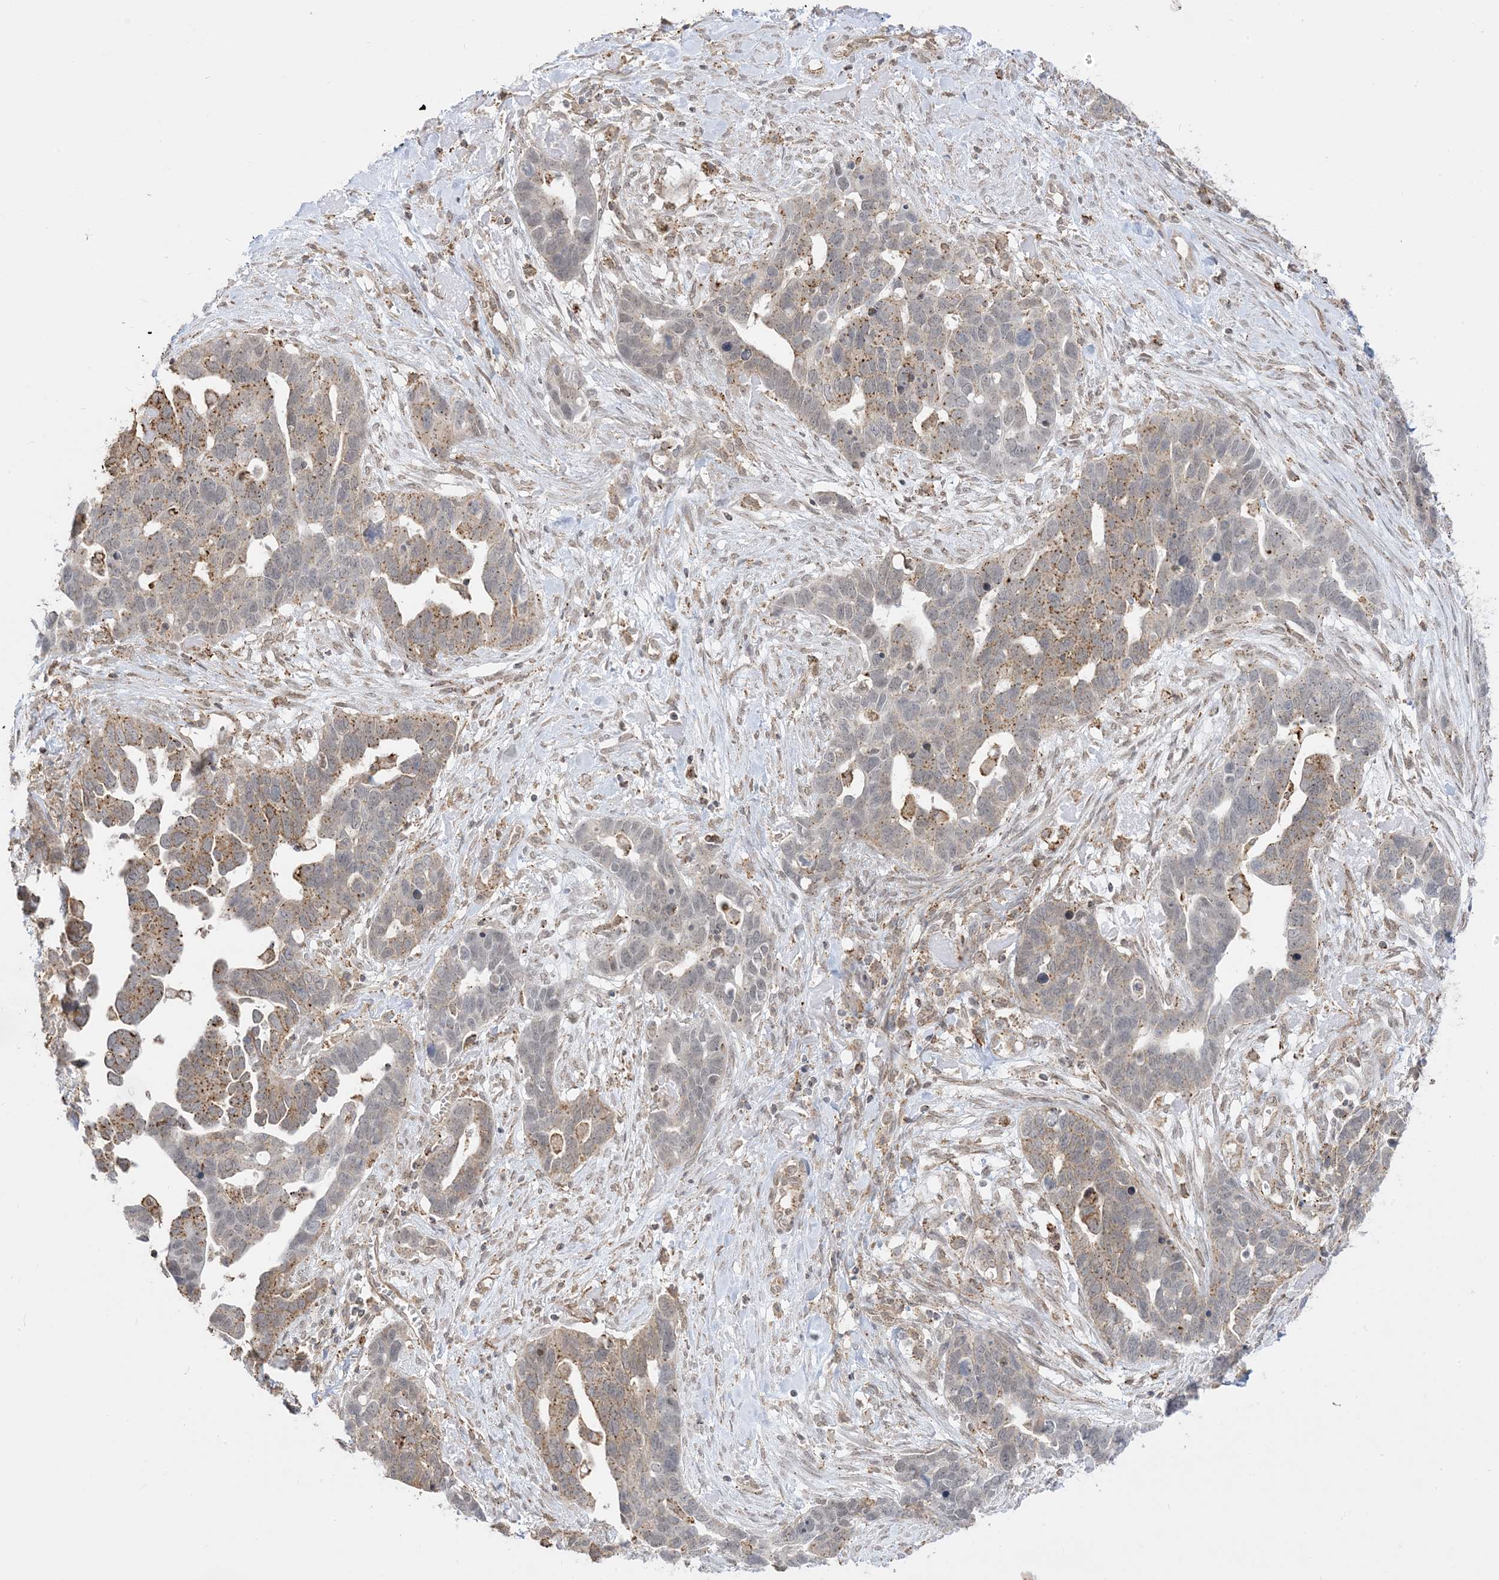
{"staining": {"intensity": "moderate", "quantity": ">75%", "location": "cytoplasmic/membranous"}, "tissue": "ovarian cancer", "cell_type": "Tumor cells", "image_type": "cancer", "snomed": [{"axis": "morphology", "description": "Cystadenocarcinoma, serous, NOS"}, {"axis": "topography", "description": "Ovary"}], "caption": "IHC (DAB (3,3'-diaminobenzidine)) staining of ovarian cancer (serous cystadenocarcinoma) exhibits moderate cytoplasmic/membranous protein positivity in about >75% of tumor cells.", "gene": "KANSL3", "patient": {"sex": "female", "age": 54}}